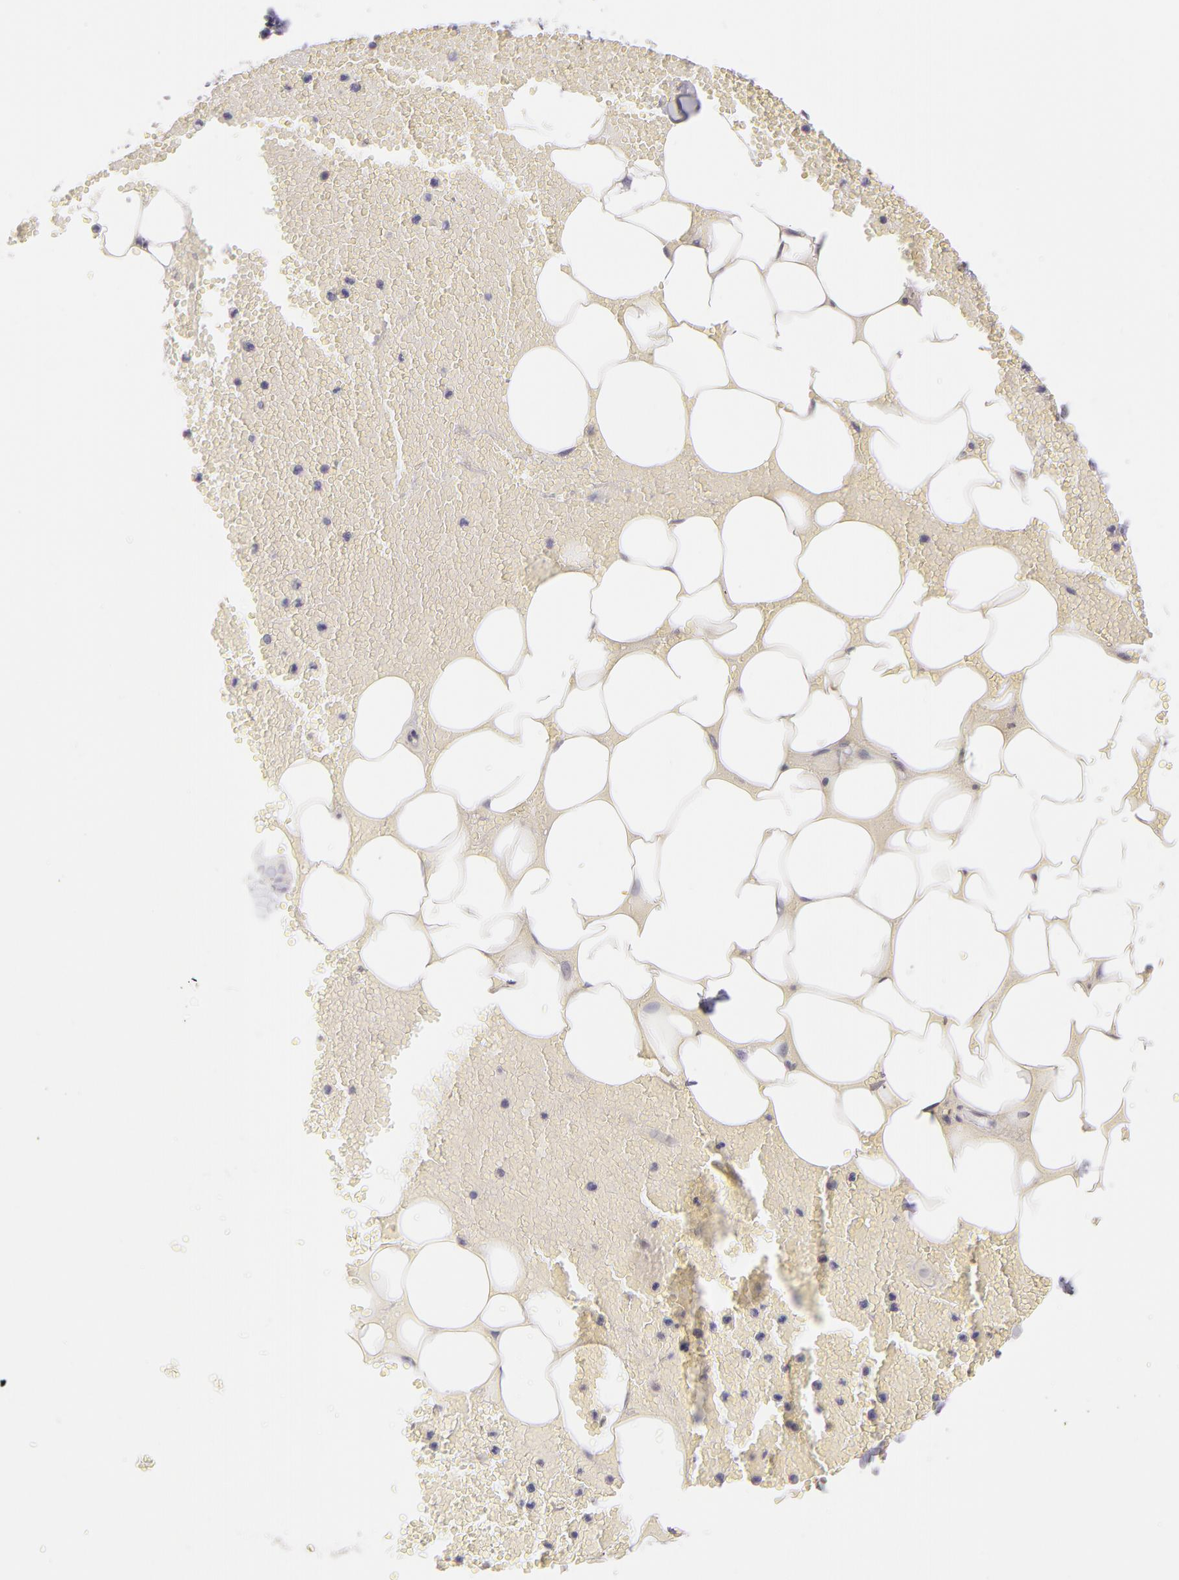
{"staining": {"intensity": "negative", "quantity": "none", "location": "none"}, "tissue": "adipose tissue", "cell_type": "Adipocytes", "image_type": "normal", "snomed": [{"axis": "morphology", "description": "Normal tissue, NOS"}, {"axis": "morphology", "description": "Inflammation, NOS"}, {"axis": "topography", "description": "Lymph node"}, {"axis": "topography", "description": "Peripheral nerve tissue"}], "caption": "Adipocytes are negative for protein expression in normal human adipose tissue. (DAB (3,3'-diaminobenzidine) immunohistochemistry with hematoxylin counter stain).", "gene": "ATP2B3", "patient": {"sex": "male", "age": 52}}